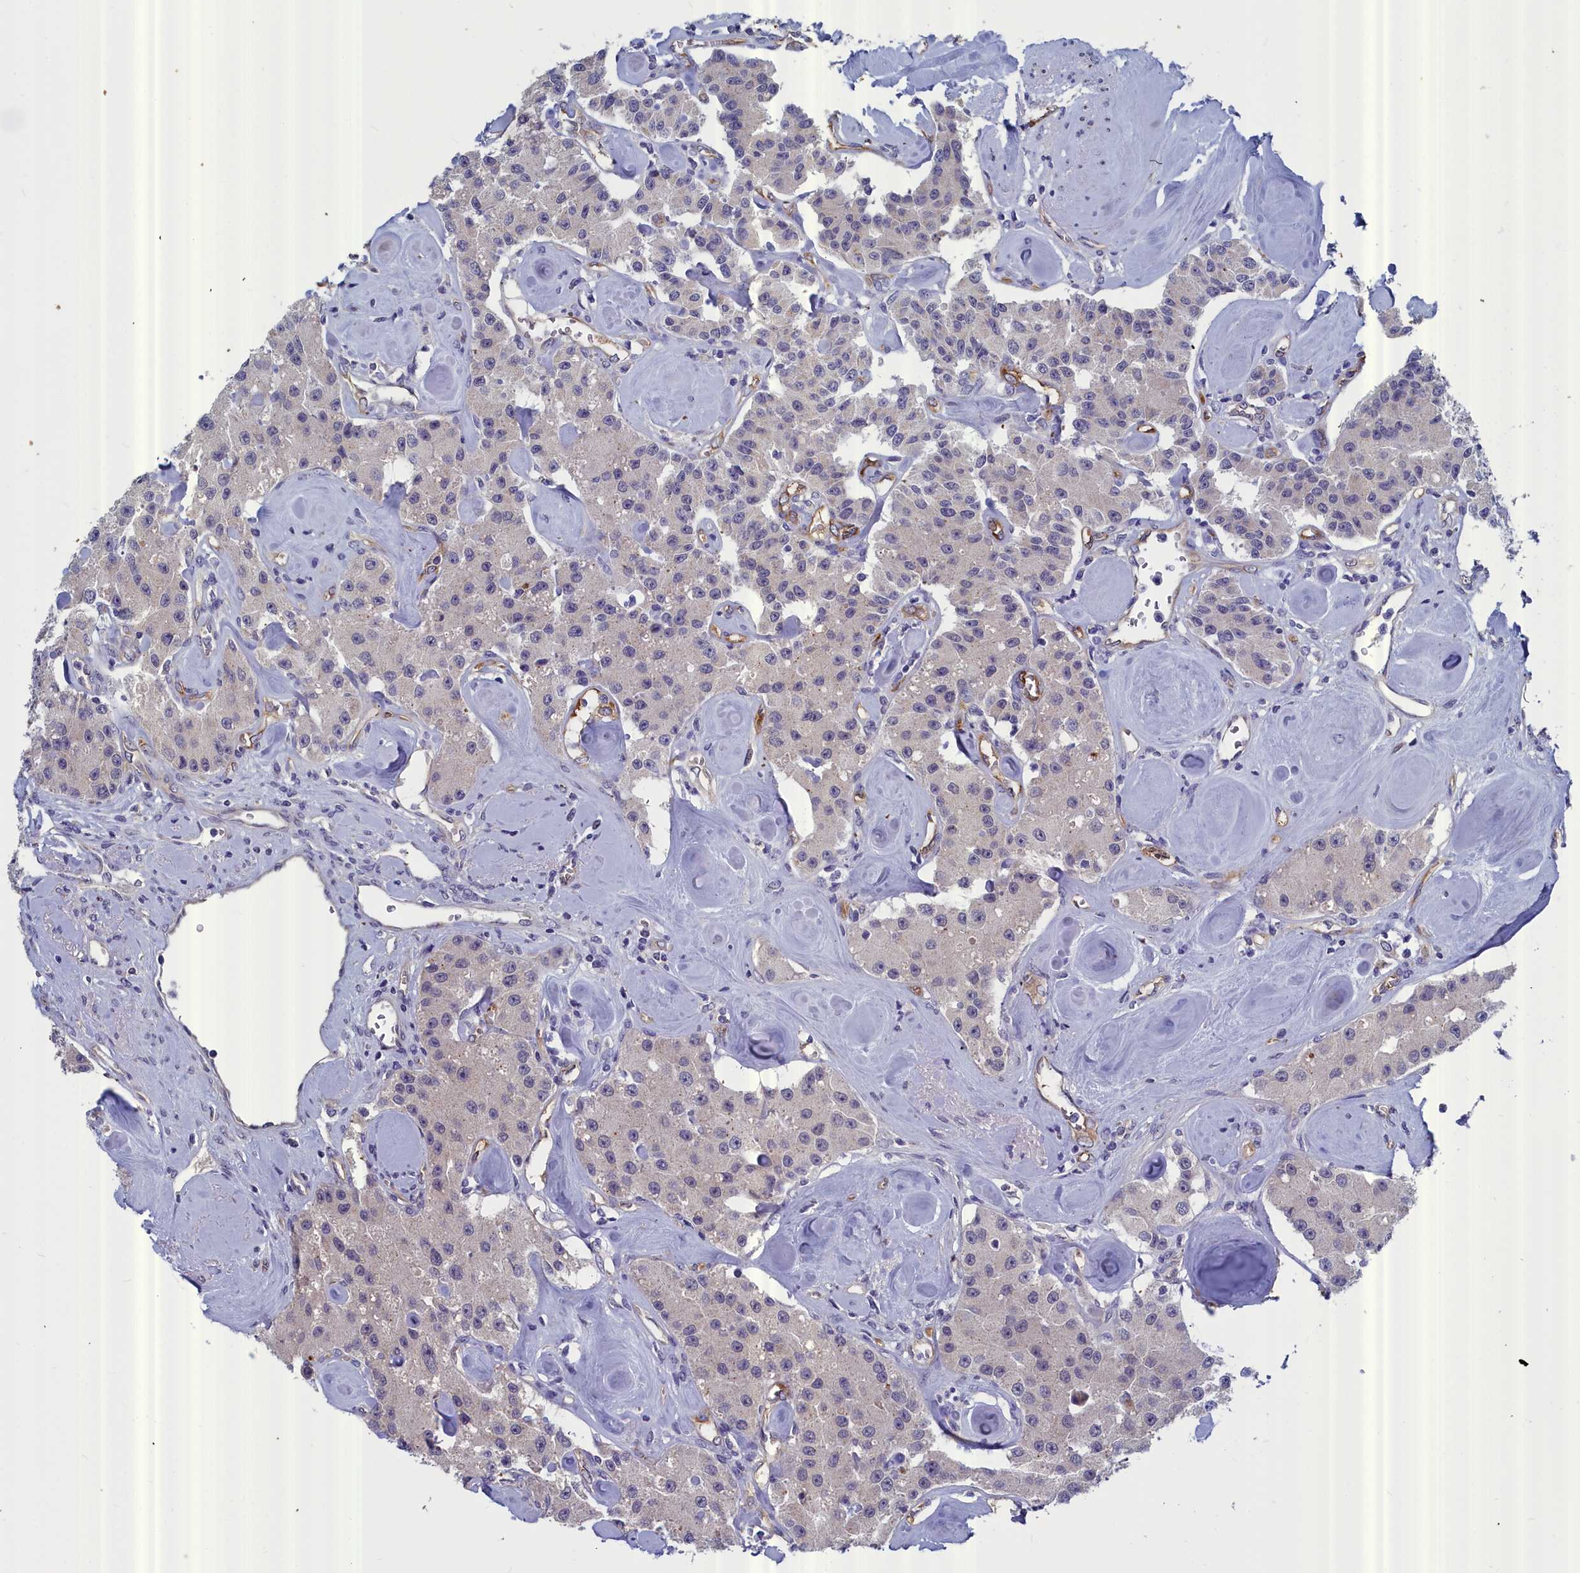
{"staining": {"intensity": "negative", "quantity": "none", "location": "none"}, "tissue": "carcinoid", "cell_type": "Tumor cells", "image_type": "cancer", "snomed": [{"axis": "morphology", "description": "Carcinoid, malignant, NOS"}, {"axis": "topography", "description": "Pancreas"}], "caption": "Tumor cells show no significant positivity in carcinoid.", "gene": "RDX", "patient": {"sex": "male", "age": 41}}